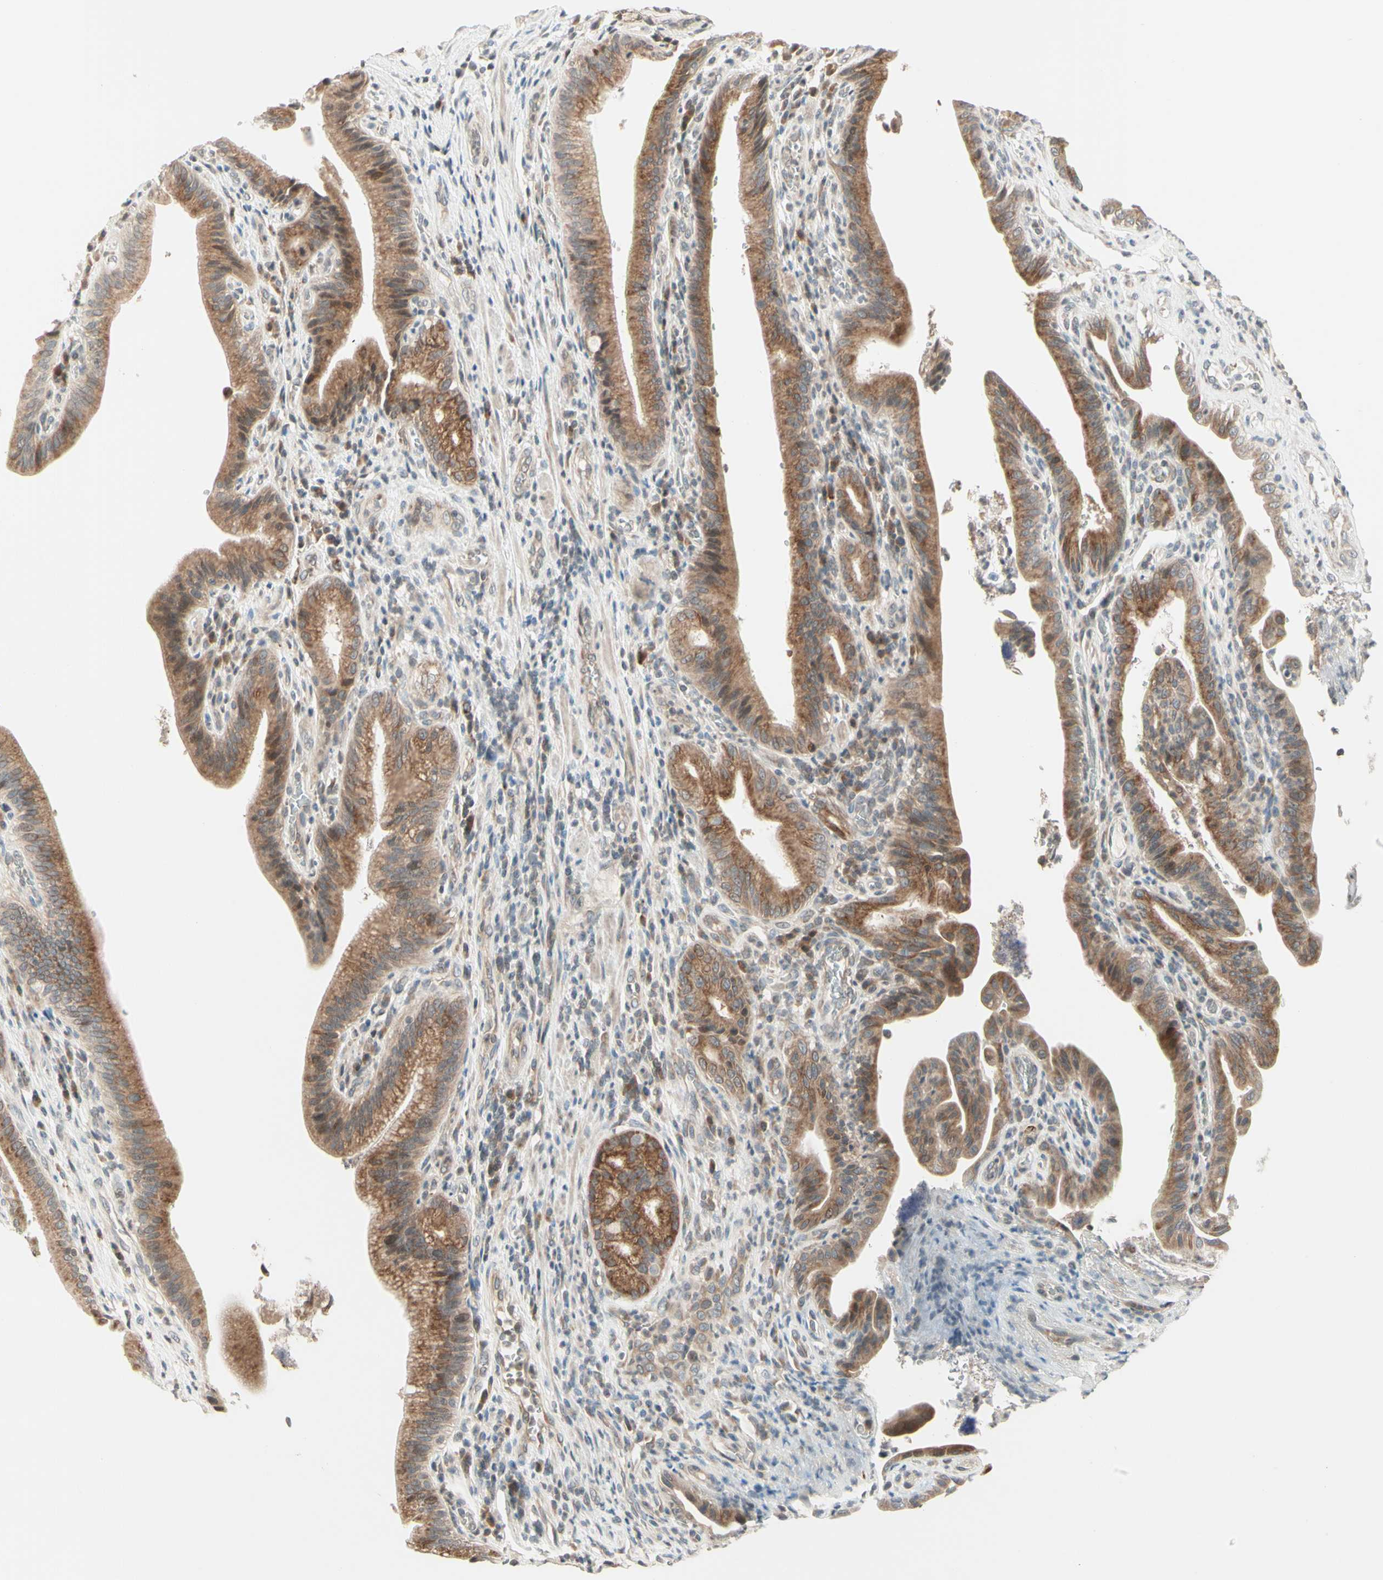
{"staining": {"intensity": "moderate", "quantity": ">75%", "location": "cytoplasmic/membranous"}, "tissue": "pancreatic cancer", "cell_type": "Tumor cells", "image_type": "cancer", "snomed": [{"axis": "morphology", "description": "Adenocarcinoma, NOS"}, {"axis": "topography", "description": "Pancreas"}], "caption": "Tumor cells exhibit moderate cytoplasmic/membranous positivity in about >75% of cells in adenocarcinoma (pancreatic).", "gene": "ZW10", "patient": {"sex": "female", "age": 75}}